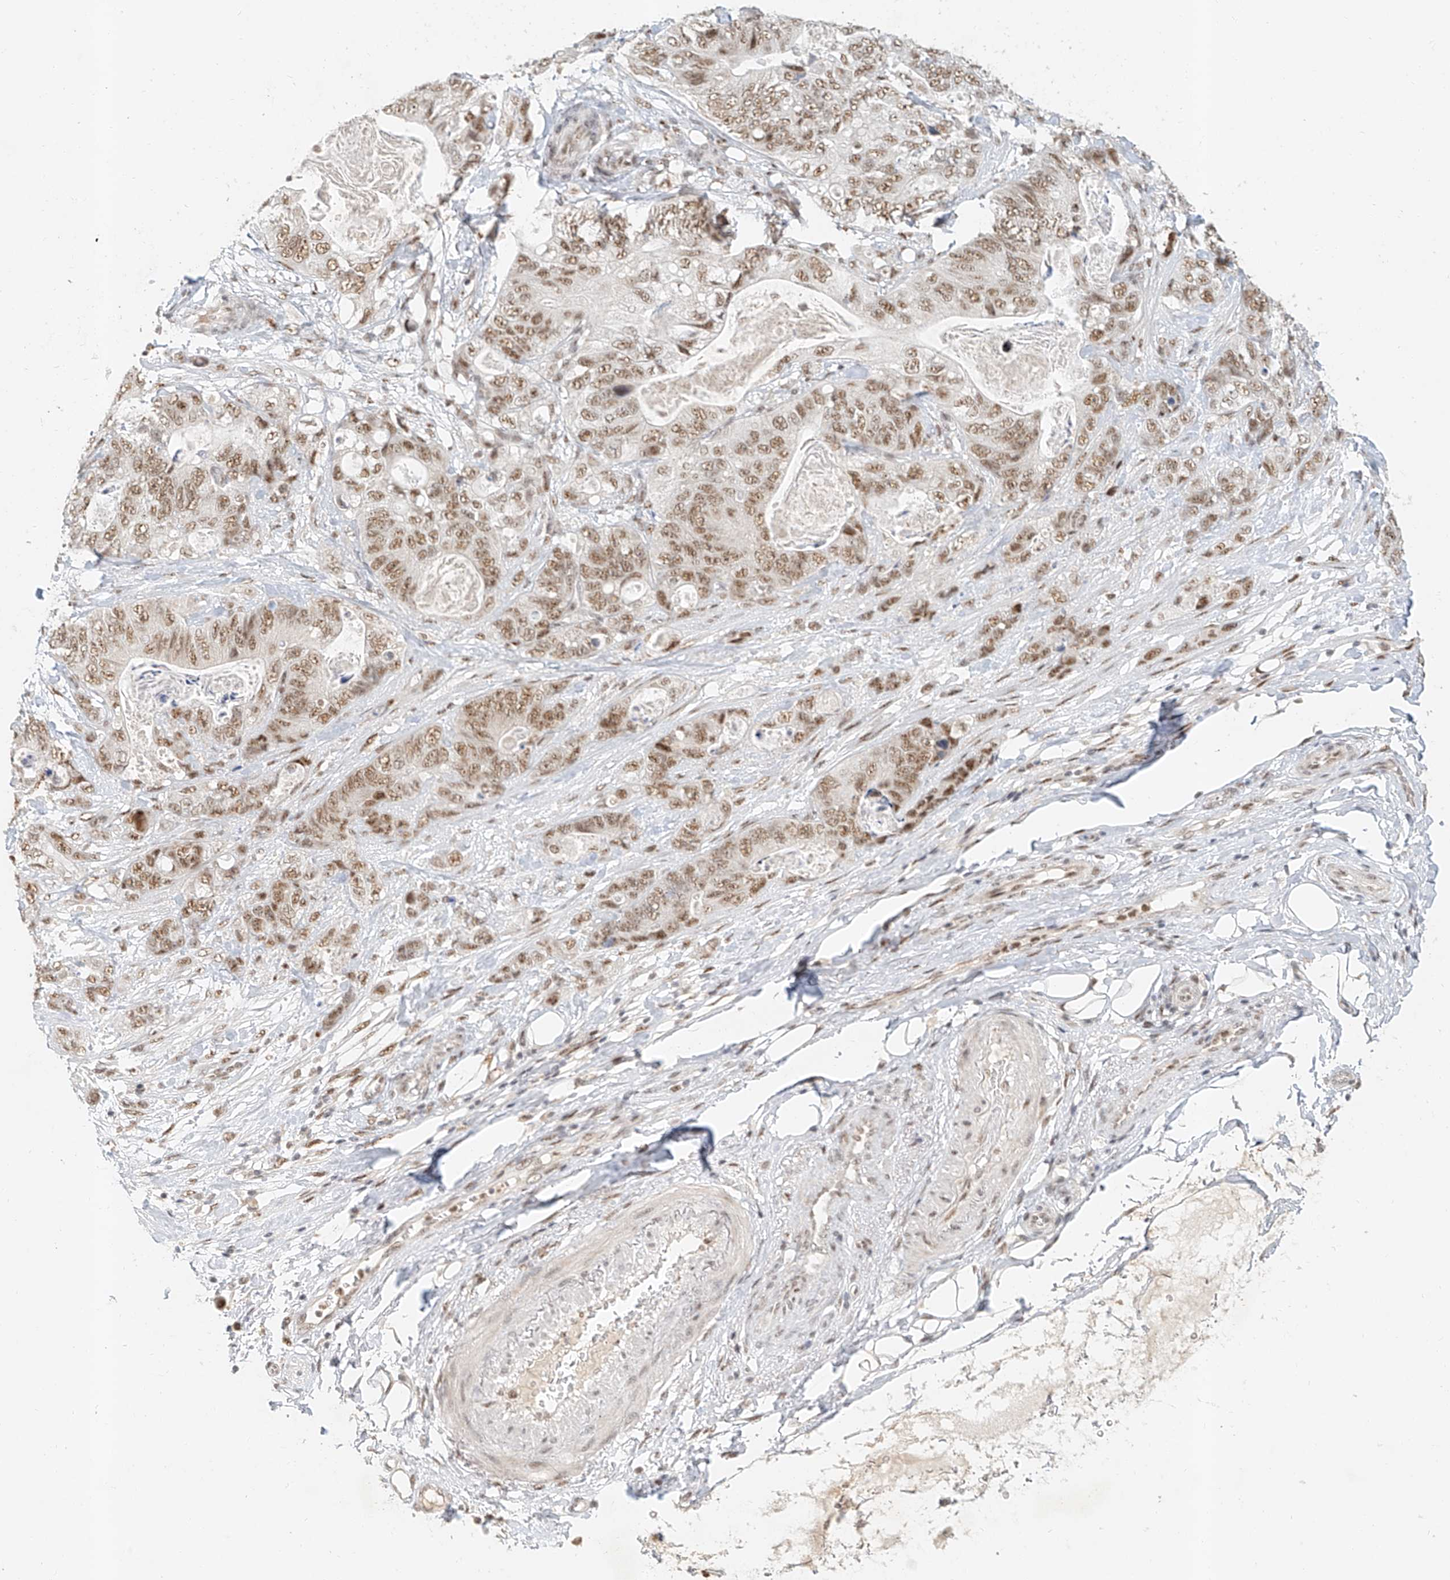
{"staining": {"intensity": "moderate", "quantity": ">75%", "location": "nuclear"}, "tissue": "stomach cancer", "cell_type": "Tumor cells", "image_type": "cancer", "snomed": [{"axis": "morphology", "description": "Normal tissue, NOS"}, {"axis": "morphology", "description": "Adenocarcinoma, NOS"}, {"axis": "topography", "description": "Stomach"}], "caption": "Human stomach adenocarcinoma stained with a brown dye exhibits moderate nuclear positive positivity in about >75% of tumor cells.", "gene": "CXorf58", "patient": {"sex": "female", "age": 89}}